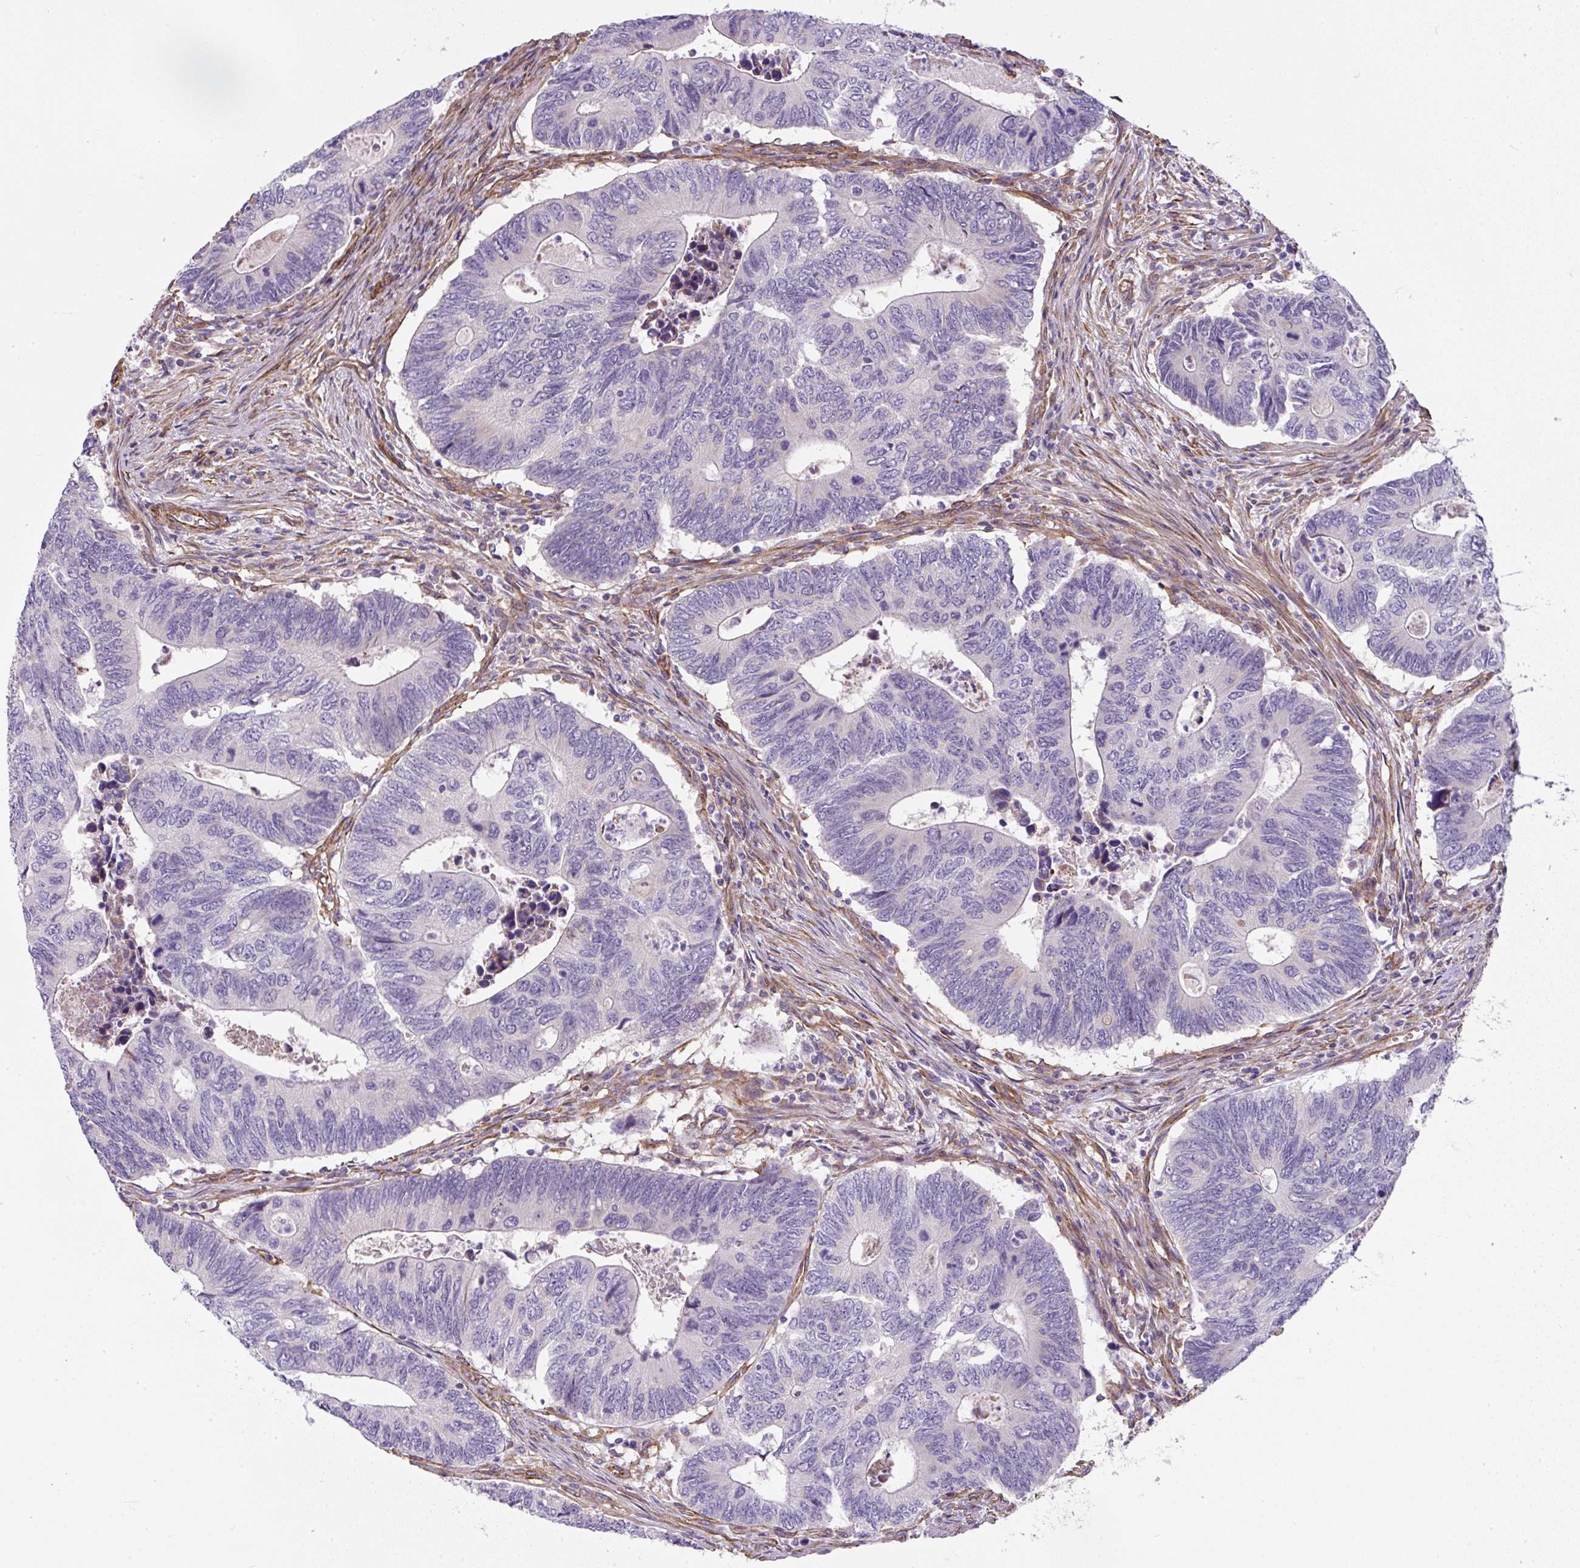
{"staining": {"intensity": "negative", "quantity": "none", "location": "none"}, "tissue": "colorectal cancer", "cell_type": "Tumor cells", "image_type": "cancer", "snomed": [{"axis": "morphology", "description": "Adenocarcinoma, NOS"}, {"axis": "topography", "description": "Colon"}], "caption": "This micrograph is of adenocarcinoma (colorectal) stained with IHC to label a protein in brown with the nuclei are counter-stained blue. There is no positivity in tumor cells.", "gene": "ANKUB1", "patient": {"sex": "male", "age": 87}}